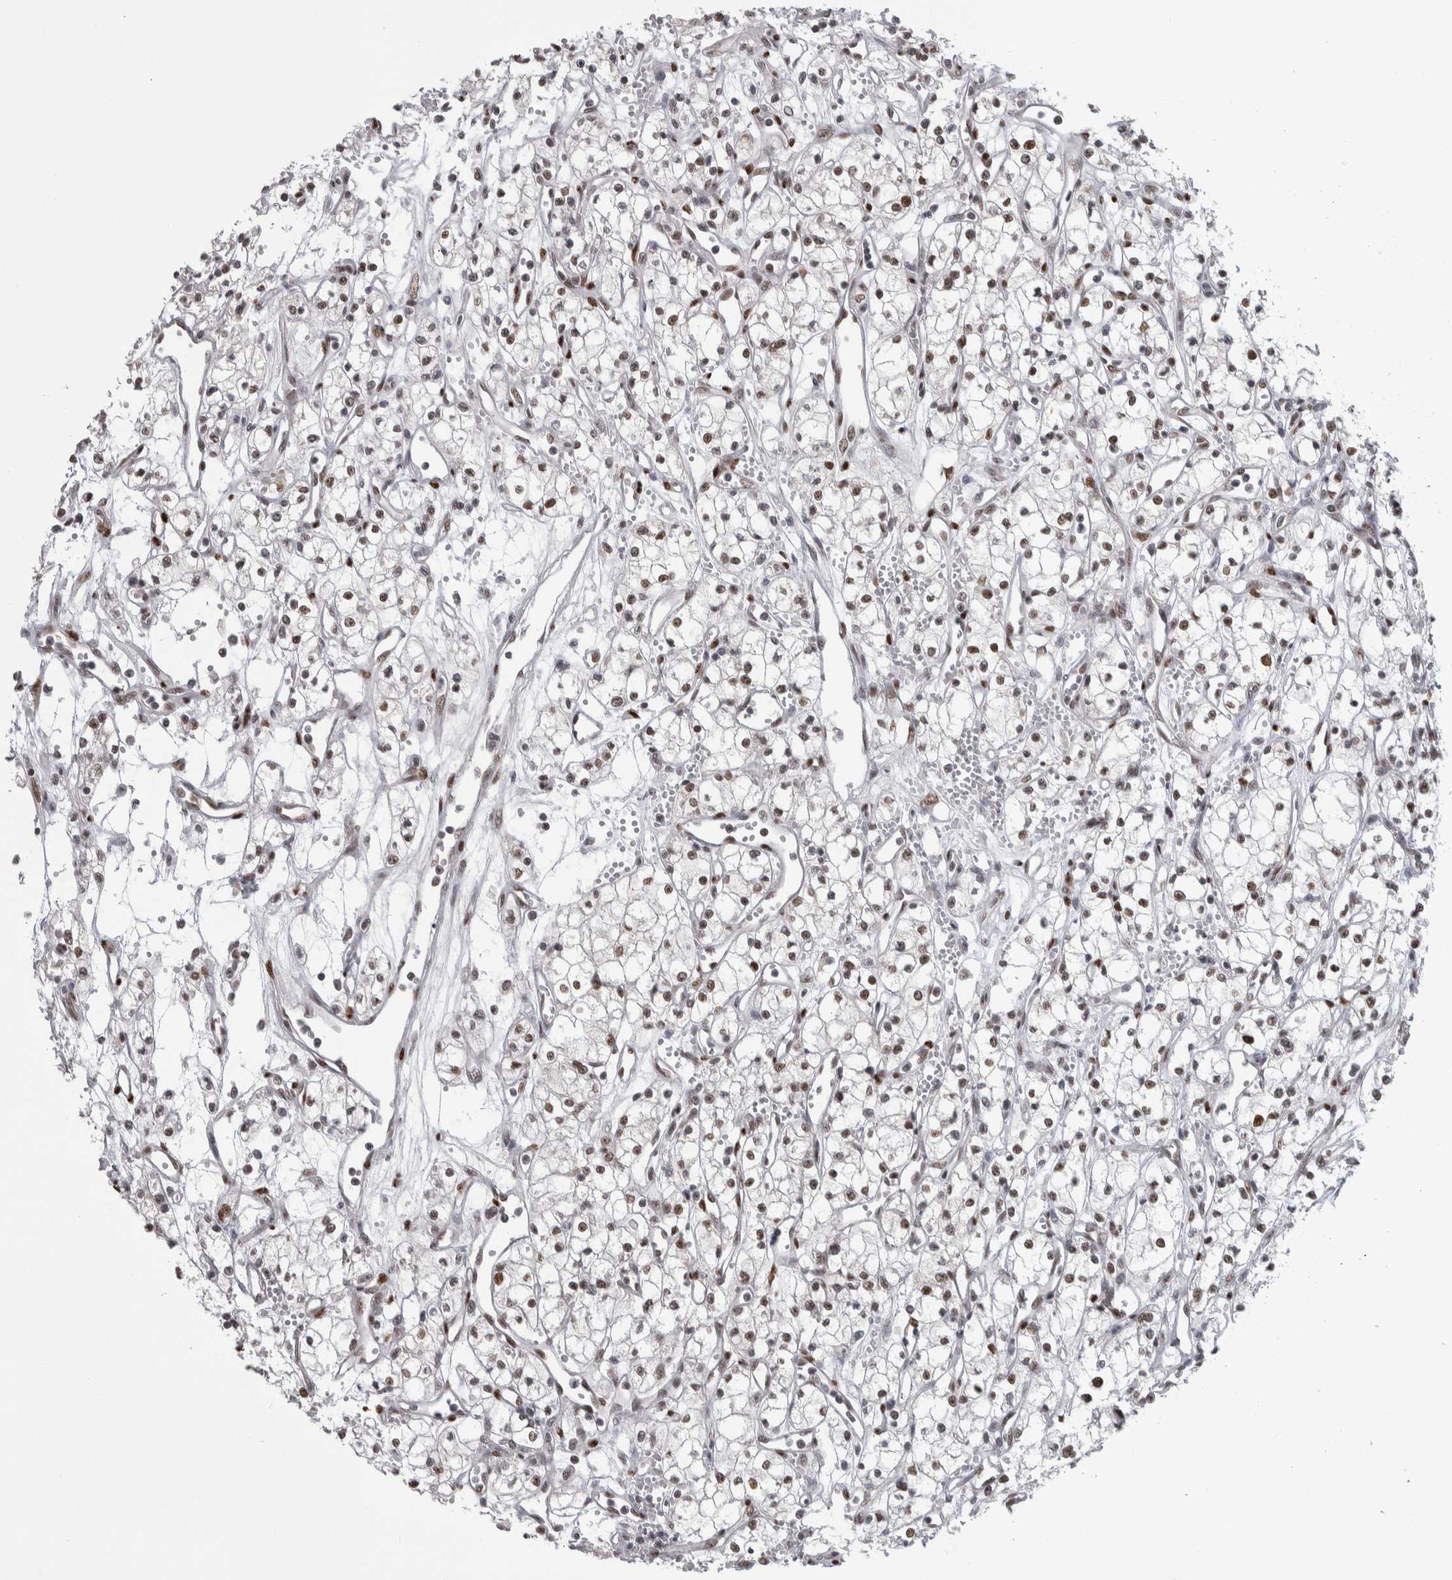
{"staining": {"intensity": "weak", "quantity": "25%-75%", "location": "nuclear"}, "tissue": "renal cancer", "cell_type": "Tumor cells", "image_type": "cancer", "snomed": [{"axis": "morphology", "description": "Adenocarcinoma, NOS"}, {"axis": "topography", "description": "Kidney"}], "caption": "Tumor cells display low levels of weak nuclear expression in about 25%-75% of cells in human adenocarcinoma (renal).", "gene": "HEXIM2", "patient": {"sex": "male", "age": 59}}